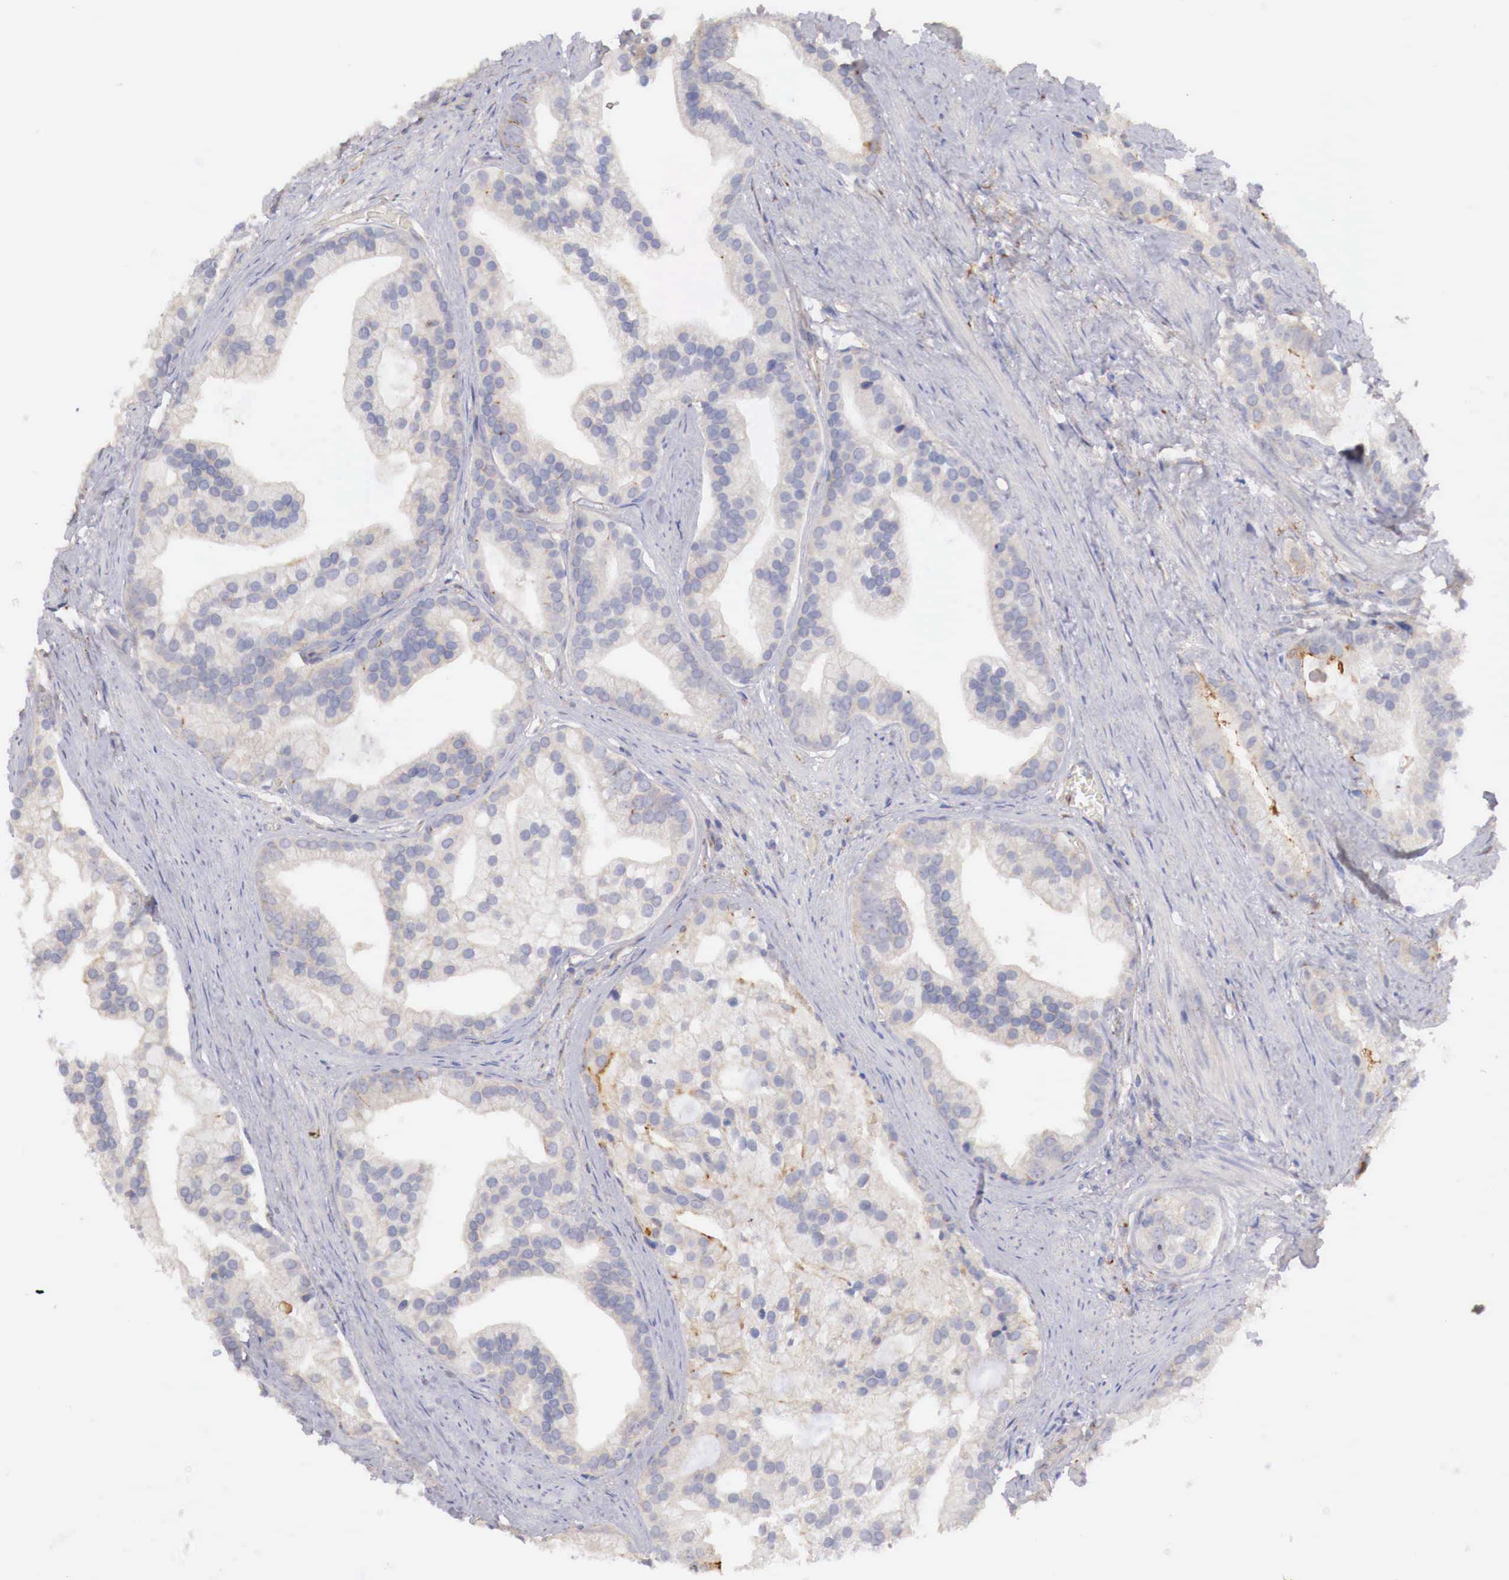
{"staining": {"intensity": "weak", "quantity": "25%-75%", "location": "cytoplasmic/membranous"}, "tissue": "prostate cancer", "cell_type": "Tumor cells", "image_type": "cancer", "snomed": [{"axis": "morphology", "description": "Adenocarcinoma, Medium grade"}, {"axis": "topography", "description": "Prostate"}], "caption": "This is an image of IHC staining of prostate cancer, which shows weak staining in the cytoplasmic/membranous of tumor cells.", "gene": "KLHDC7B", "patient": {"sex": "male", "age": 65}}